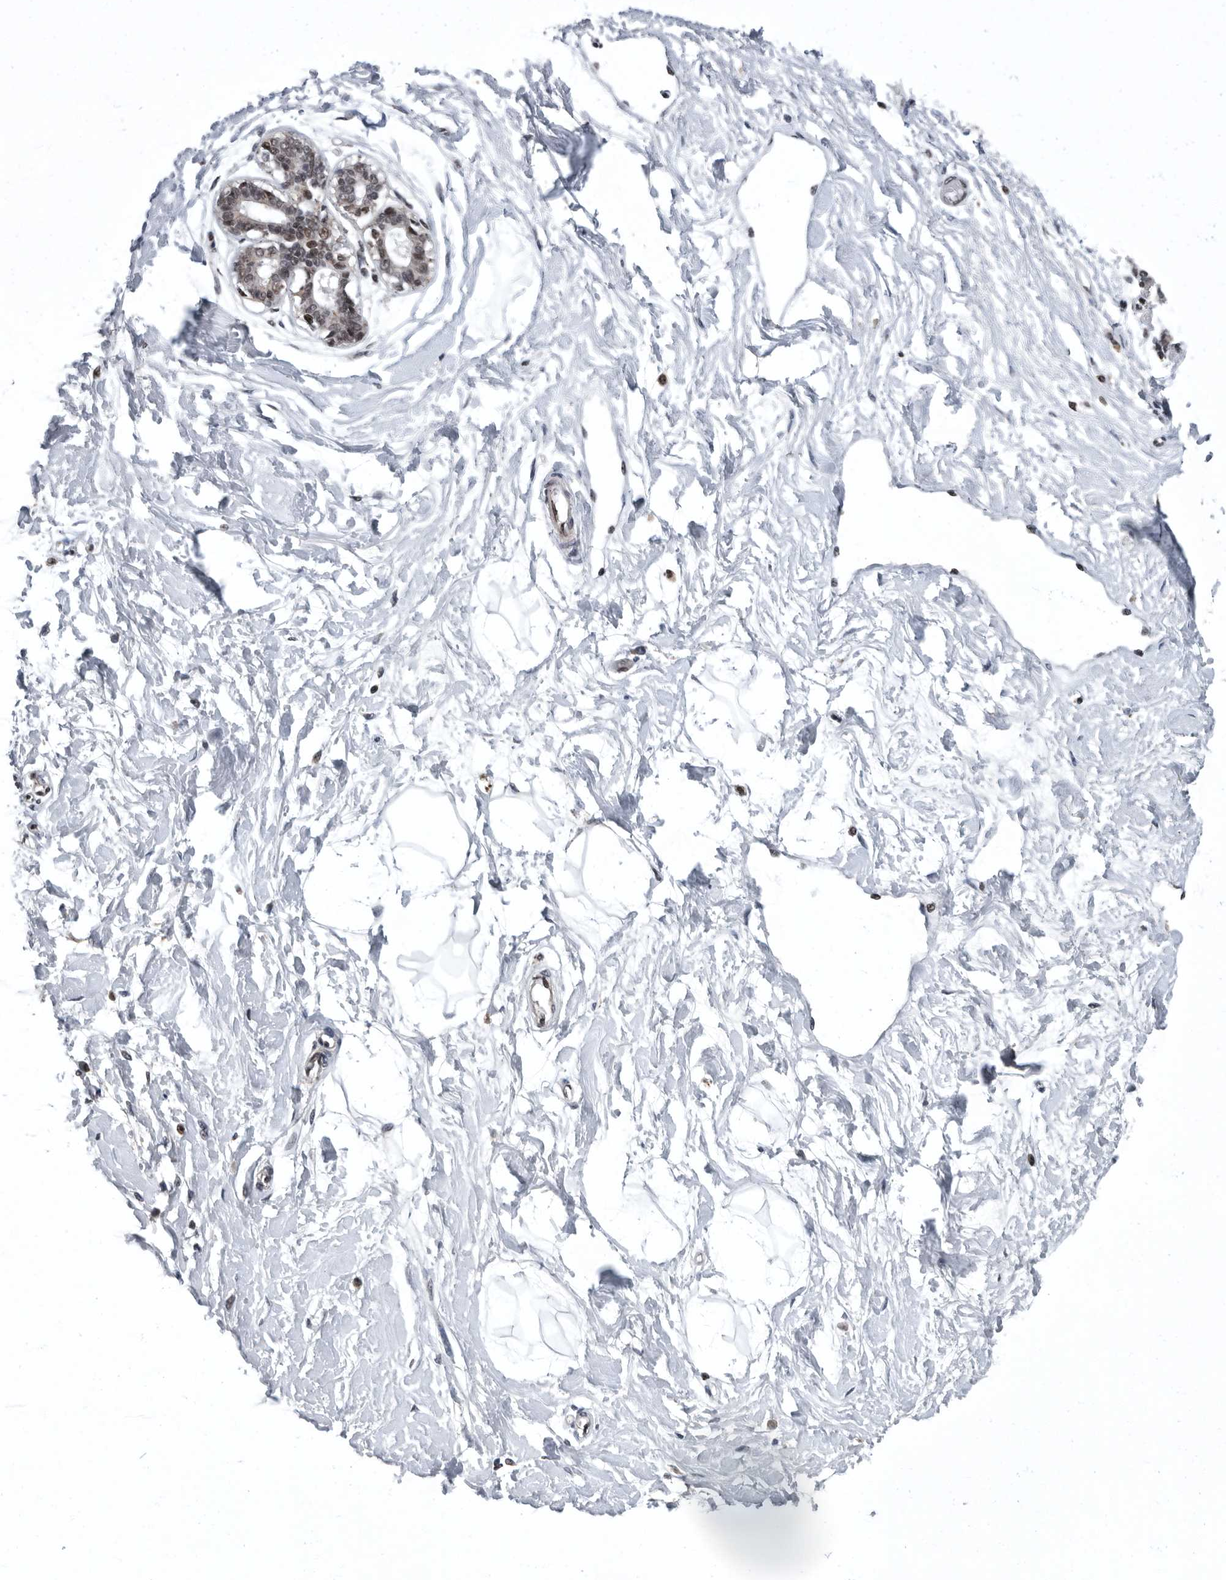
{"staining": {"intensity": "moderate", "quantity": ">75%", "location": "nuclear"}, "tissue": "breast", "cell_type": "Adipocytes", "image_type": "normal", "snomed": [{"axis": "morphology", "description": "Normal tissue, NOS"}, {"axis": "topography", "description": "Breast"}], "caption": "IHC of normal human breast displays medium levels of moderate nuclear expression in about >75% of adipocytes. The protein of interest is shown in brown color, while the nuclei are stained blue.", "gene": "SENP7", "patient": {"sex": "female", "age": 45}}